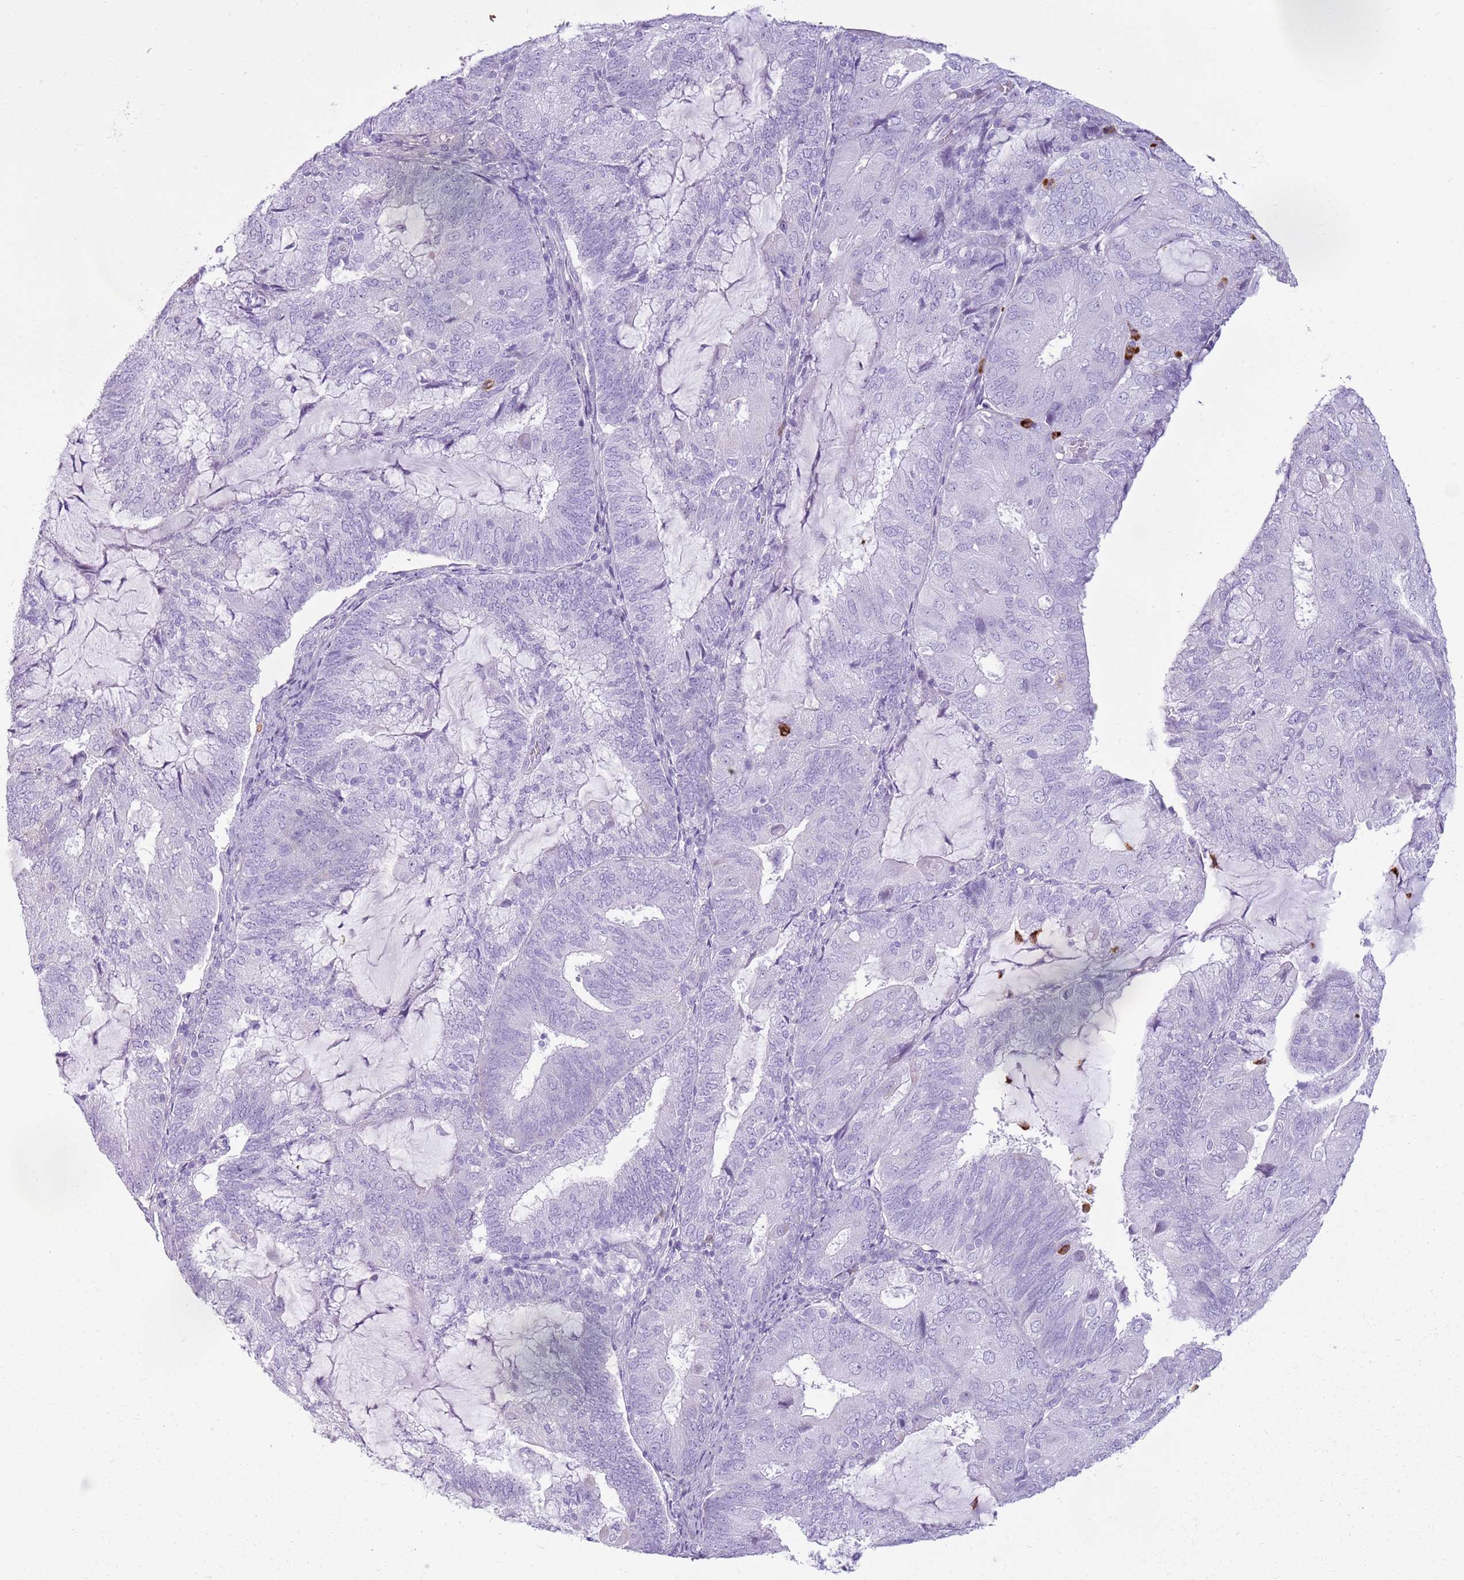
{"staining": {"intensity": "negative", "quantity": "none", "location": "none"}, "tissue": "endometrial cancer", "cell_type": "Tumor cells", "image_type": "cancer", "snomed": [{"axis": "morphology", "description": "Adenocarcinoma, NOS"}, {"axis": "topography", "description": "Endometrium"}], "caption": "This image is of endometrial adenocarcinoma stained with immunohistochemistry (IHC) to label a protein in brown with the nuclei are counter-stained blue. There is no staining in tumor cells. (Brightfield microscopy of DAB (3,3'-diaminobenzidine) IHC at high magnification).", "gene": "CD177", "patient": {"sex": "female", "age": 81}}